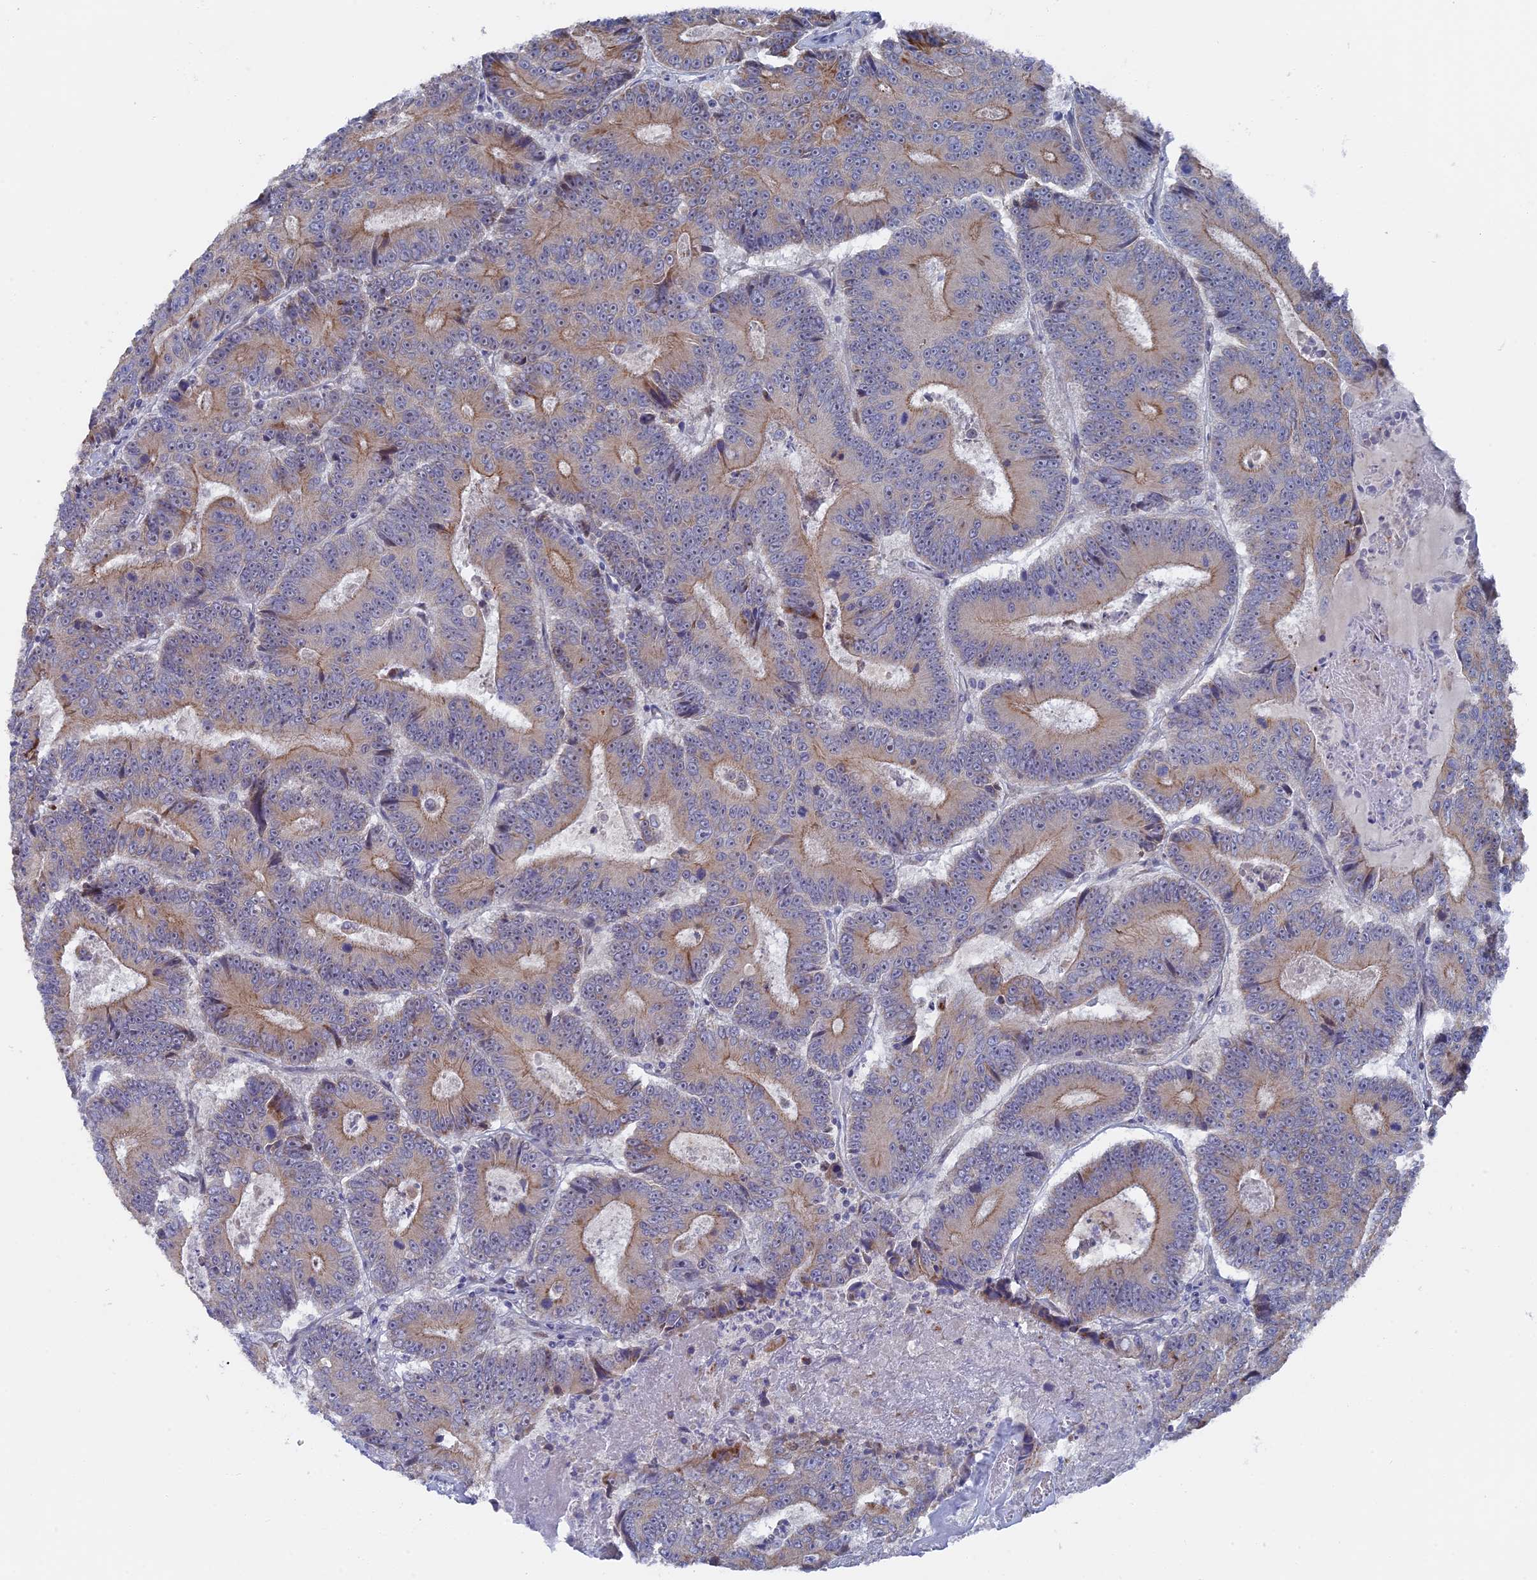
{"staining": {"intensity": "moderate", "quantity": "25%-75%", "location": "cytoplasmic/membranous"}, "tissue": "colorectal cancer", "cell_type": "Tumor cells", "image_type": "cancer", "snomed": [{"axis": "morphology", "description": "Adenocarcinoma, NOS"}, {"axis": "topography", "description": "Colon"}], "caption": "An image of colorectal cancer stained for a protein reveals moderate cytoplasmic/membranous brown staining in tumor cells.", "gene": "TMEM161A", "patient": {"sex": "male", "age": 83}}